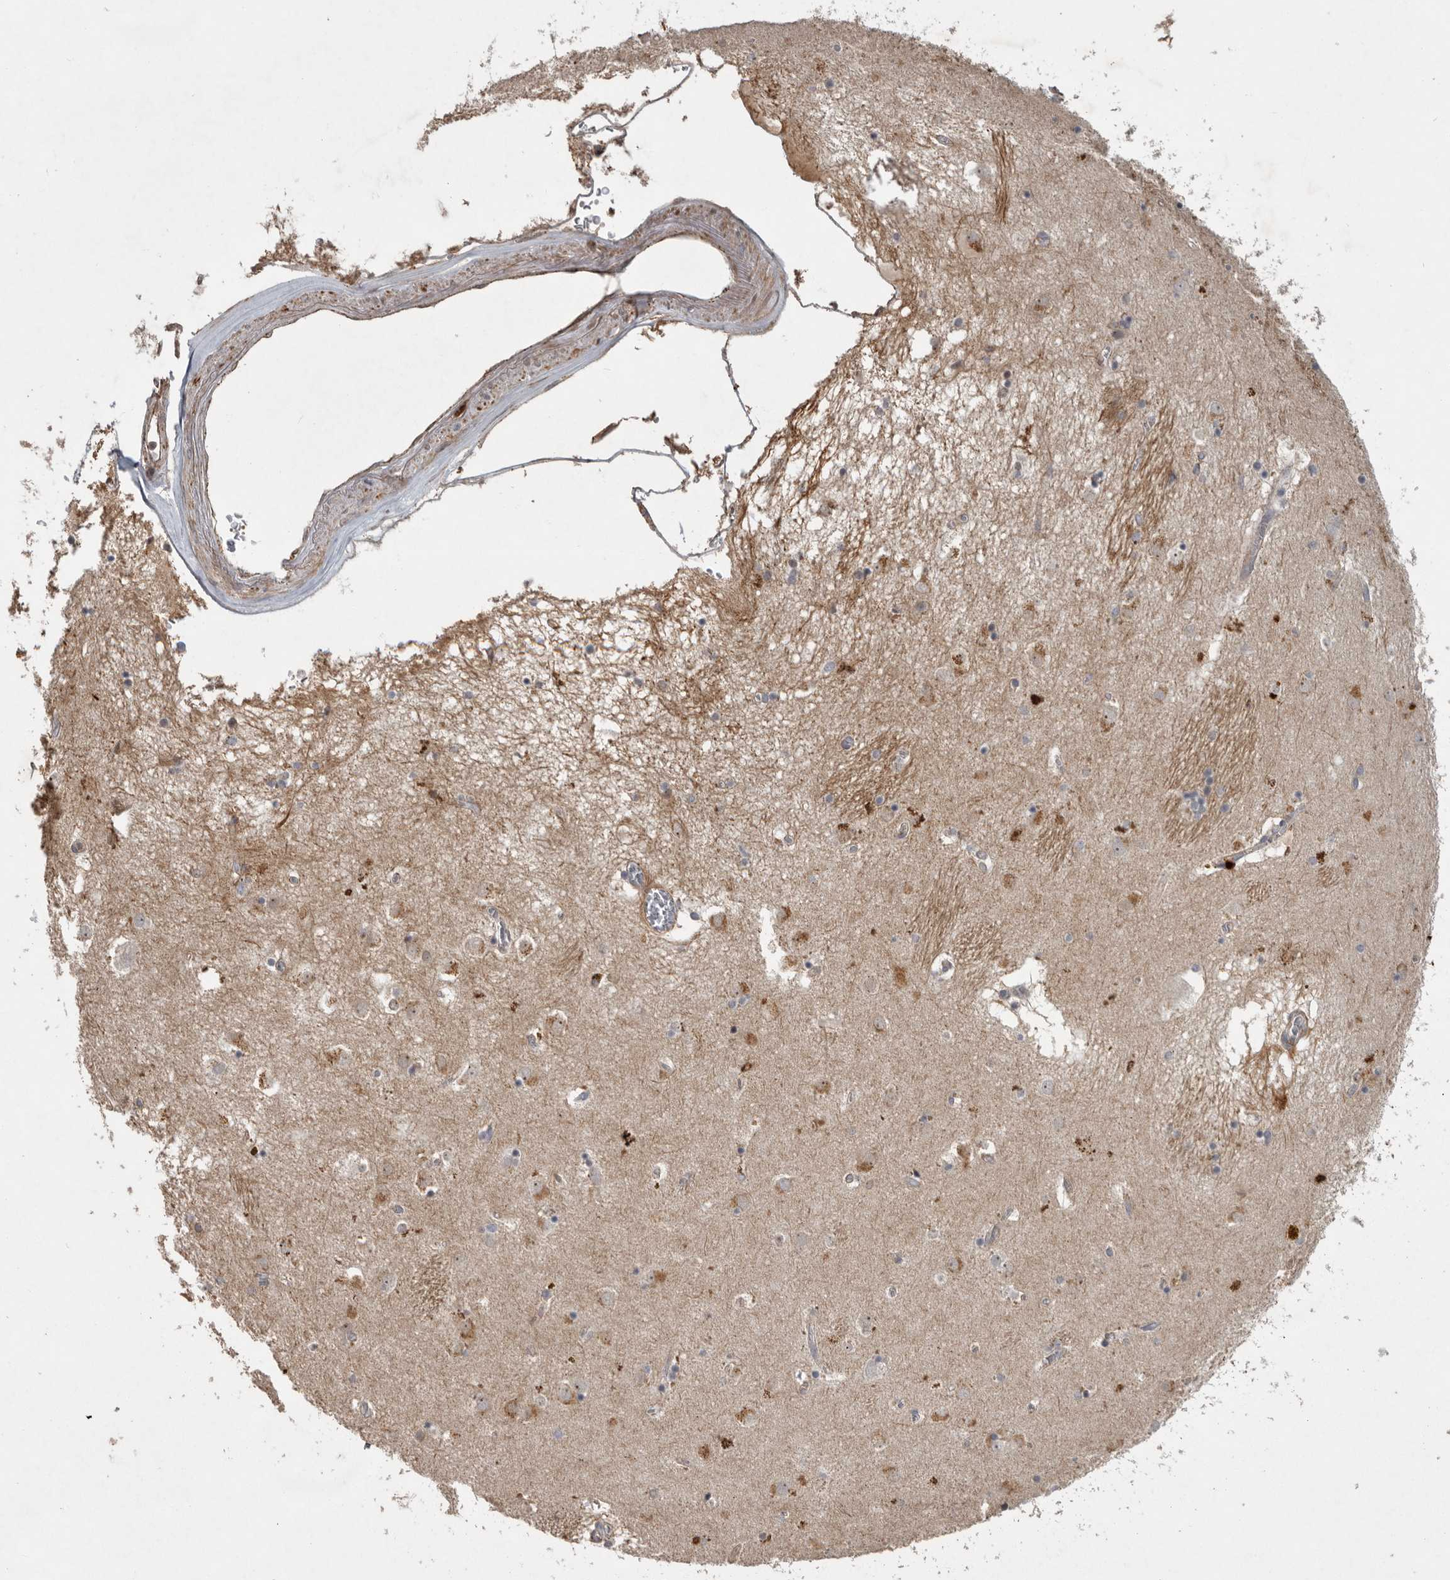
{"staining": {"intensity": "strong", "quantity": "<25%", "location": "cytoplasmic/membranous"}, "tissue": "caudate", "cell_type": "Glial cells", "image_type": "normal", "snomed": [{"axis": "morphology", "description": "Normal tissue, NOS"}, {"axis": "topography", "description": "Lateral ventricle wall"}], "caption": "Immunohistochemical staining of normal human caudate demonstrates <25% levels of strong cytoplasmic/membranous protein staining in about <25% of glial cells. (IHC, brightfield microscopy, high magnification).", "gene": "MPDZ", "patient": {"sex": "male", "age": 70}}